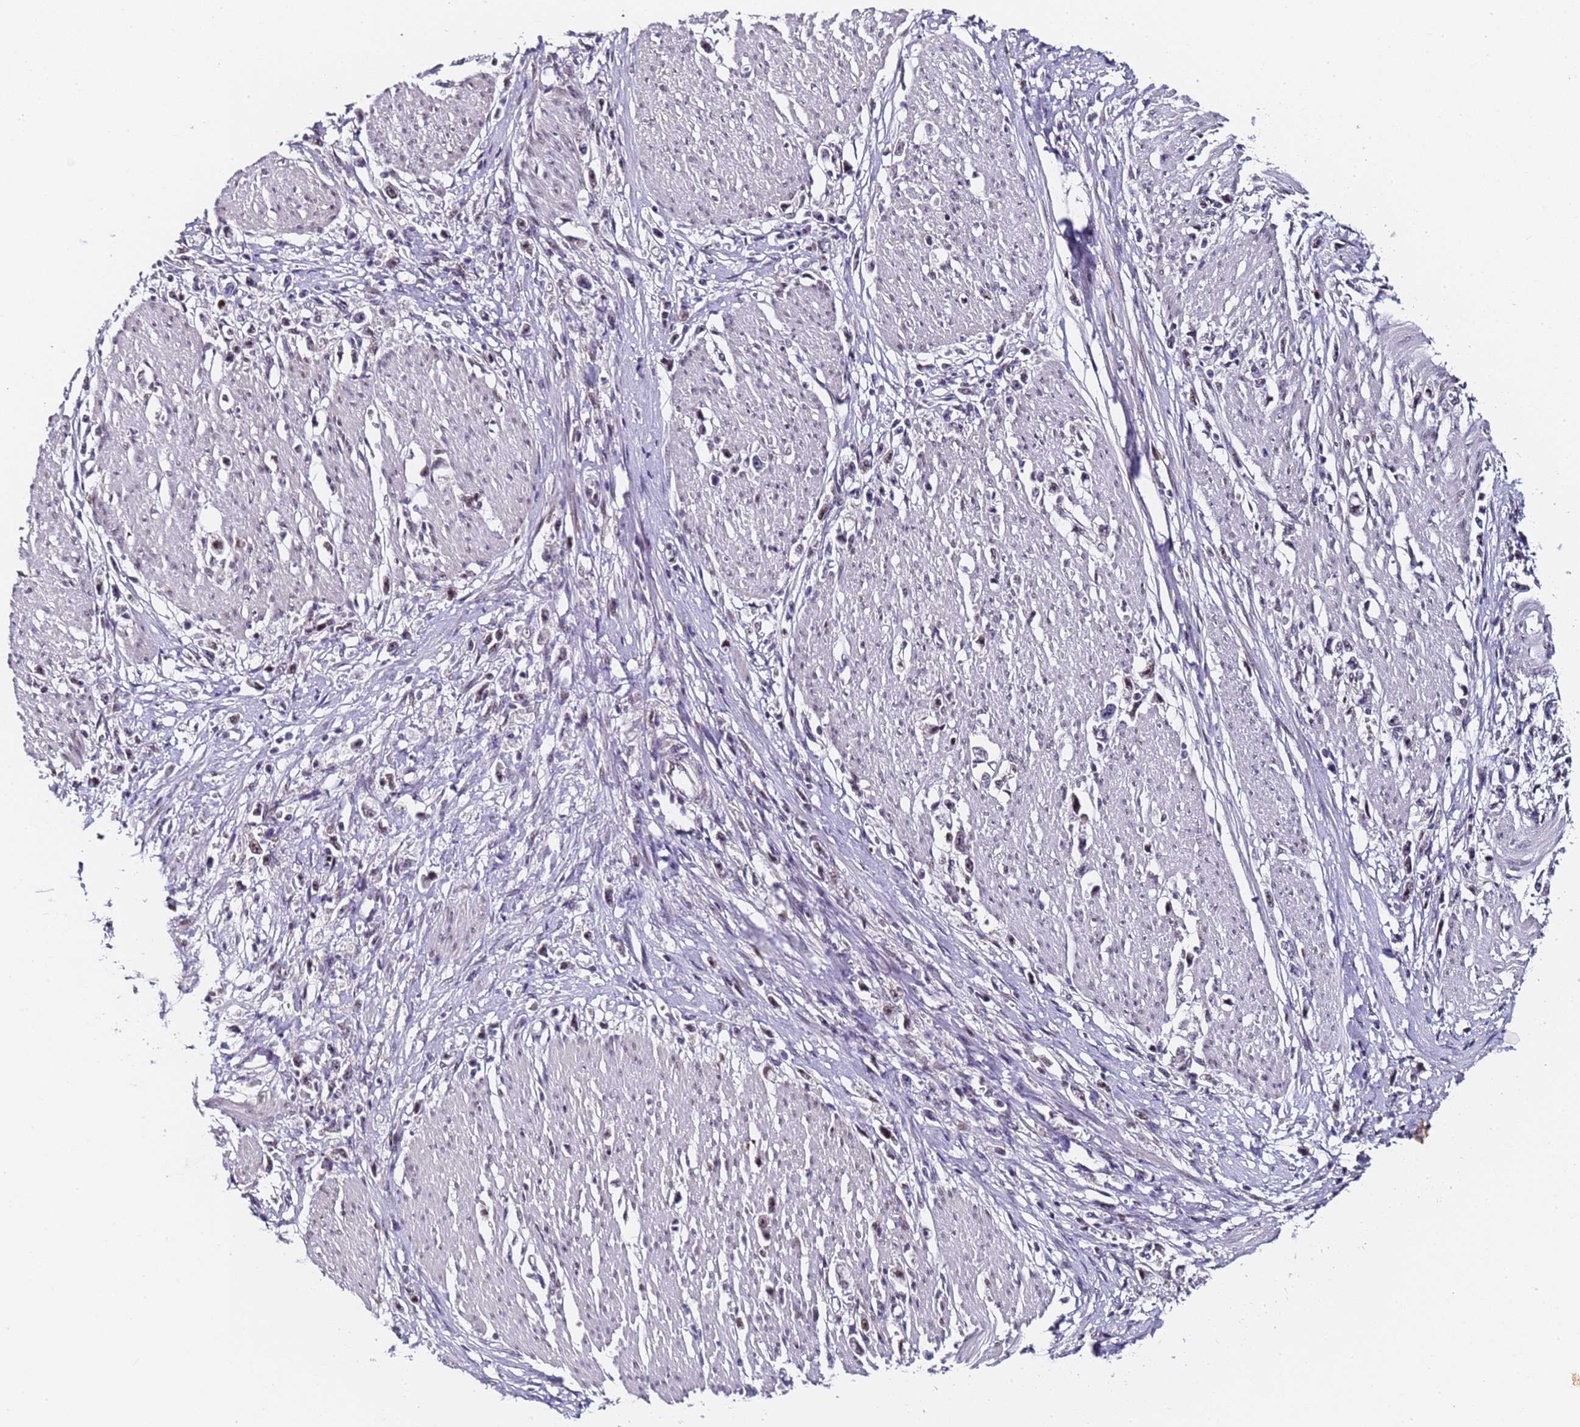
{"staining": {"intensity": "negative", "quantity": "none", "location": "none"}, "tissue": "stomach cancer", "cell_type": "Tumor cells", "image_type": "cancer", "snomed": [{"axis": "morphology", "description": "Adenocarcinoma, NOS"}, {"axis": "topography", "description": "Stomach"}], "caption": "A histopathology image of human stomach cancer is negative for staining in tumor cells.", "gene": "FNBP4", "patient": {"sex": "female", "age": 59}}